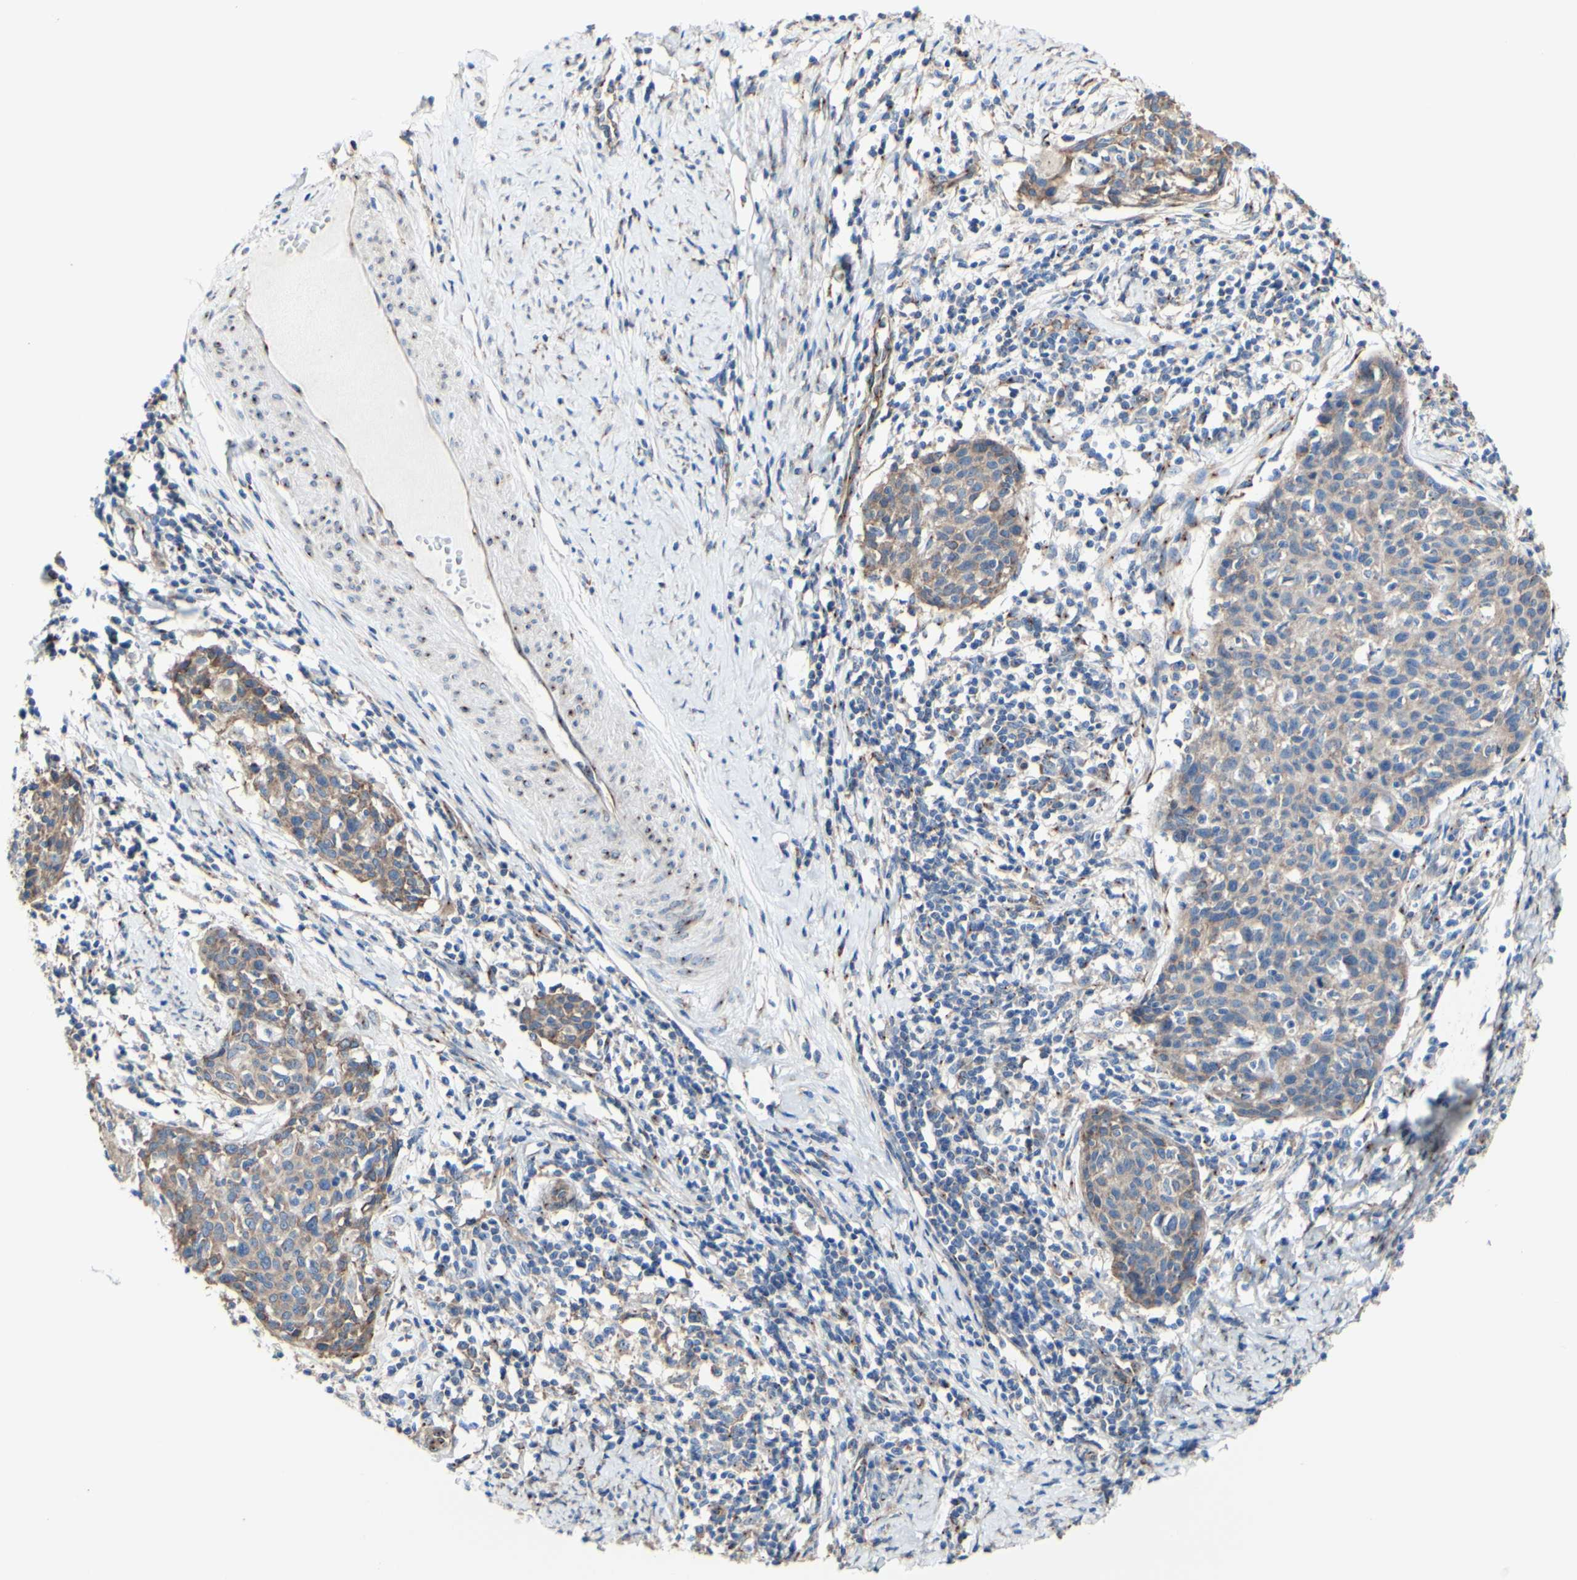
{"staining": {"intensity": "weak", "quantity": ">75%", "location": "cytoplasmic/membranous"}, "tissue": "cervical cancer", "cell_type": "Tumor cells", "image_type": "cancer", "snomed": [{"axis": "morphology", "description": "Squamous cell carcinoma, NOS"}, {"axis": "topography", "description": "Cervix"}], "caption": "Immunohistochemistry staining of cervical cancer (squamous cell carcinoma), which reveals low levels of weak cytoplasmic/membranous expression in about >75% of tumor cells indicating weak cytoplasmic/membranous protein staining. The staining was performed using DAB (3,3'-diaminobenzidine) (brown) for protein detection and nuclei were counterstained in hematoxylin (blue).", "gene": "LRIG3", "patient": {"sex": "female", "age": 38}}